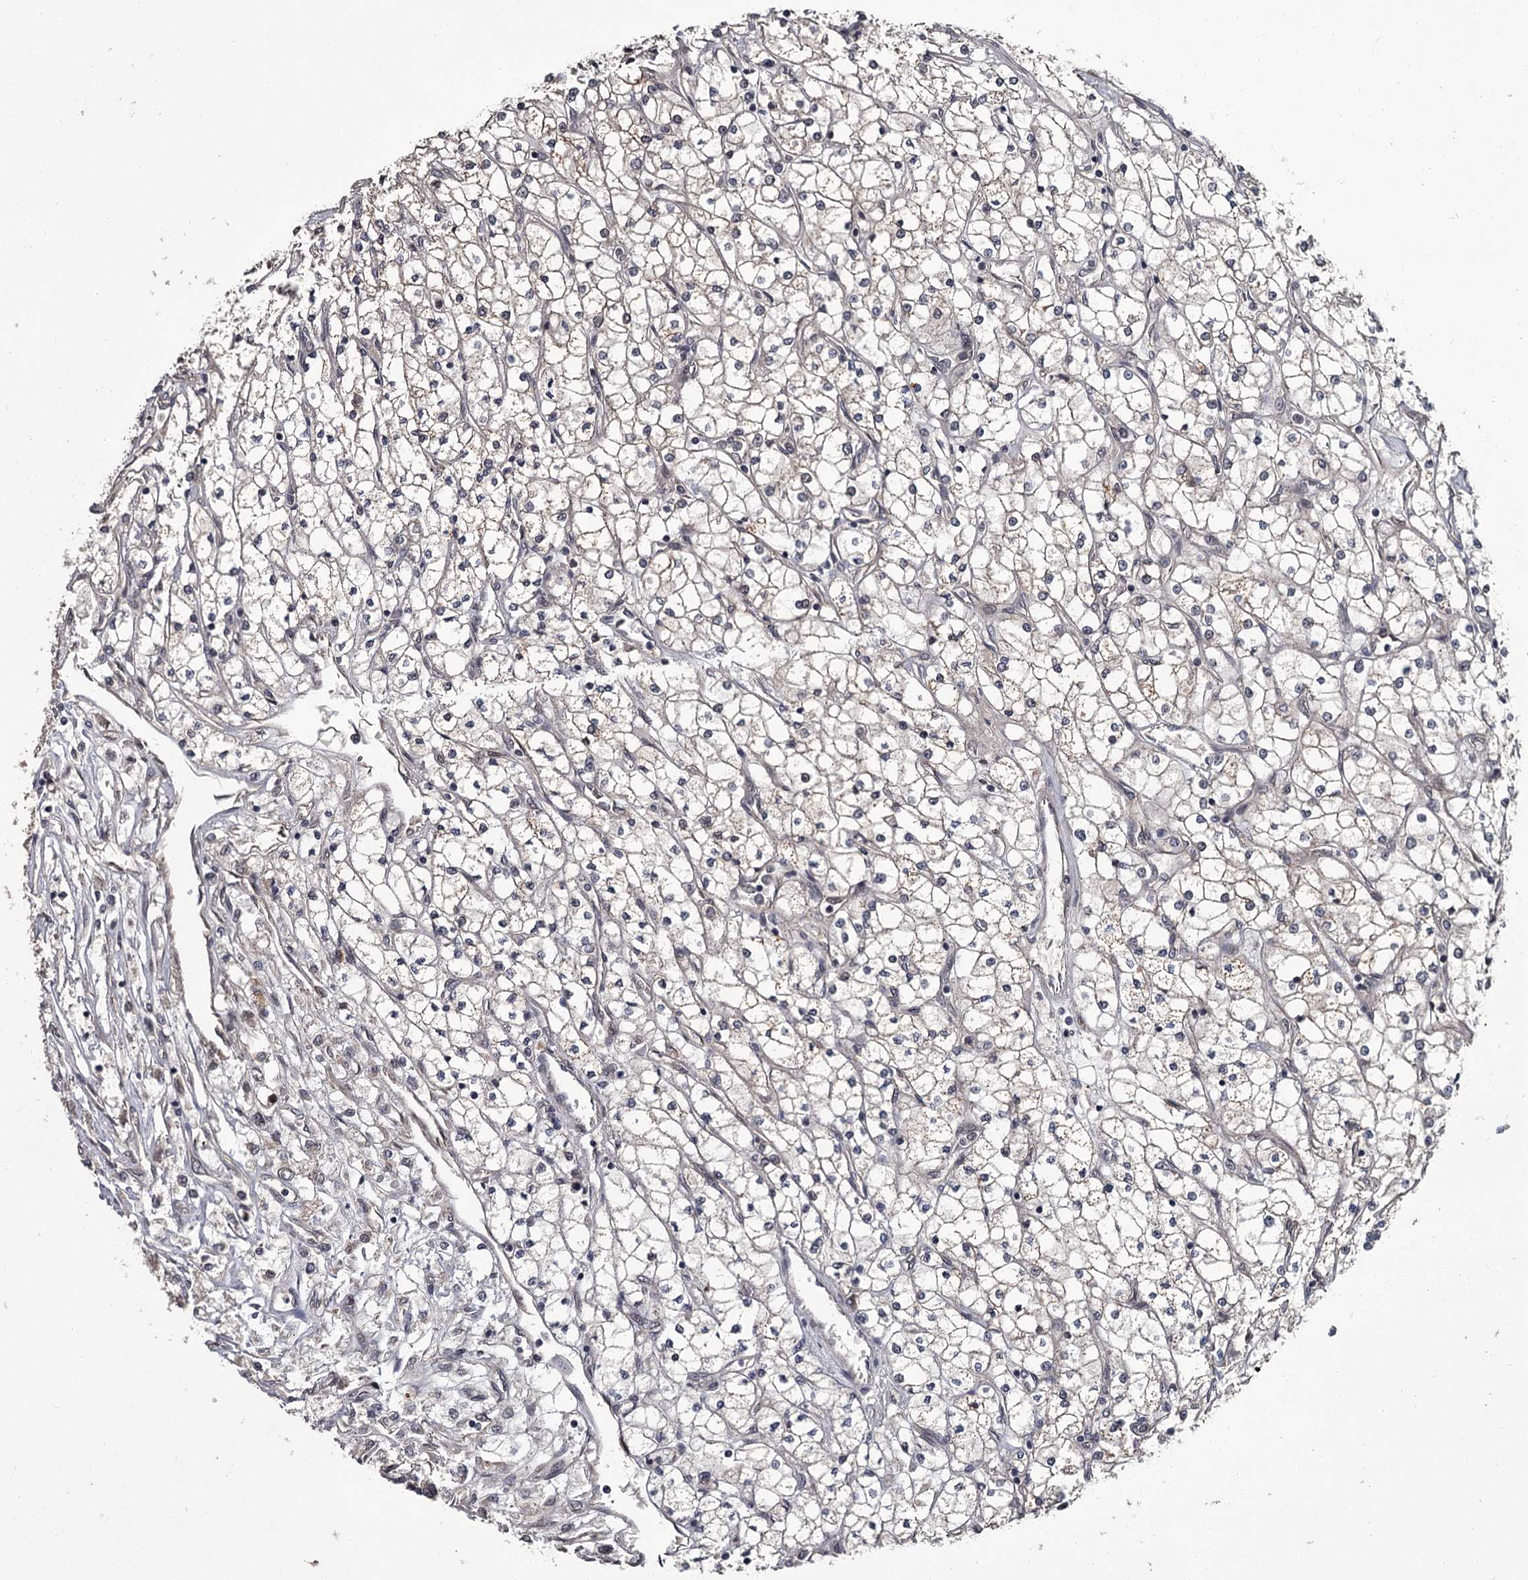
{"staining": {"intensity": "negative", "quantity": "none", "location": "none"}, "tissue": "renal cancer", "cell_type": "Tumor cells", "image_type": "cancer", "snomed": [{"axis": "morphology", "description": "Adenocarcinoma, NOS"}, {"axis": "topography", "description": "Kidney"}], "caption": "Human renal cancer (adenocarcinoma) stained for a protein using IHC demonstrates no positivity in tumor cells.", "gene": "CDC42EP2", "patient": {"sex": "male", "age": 80}}